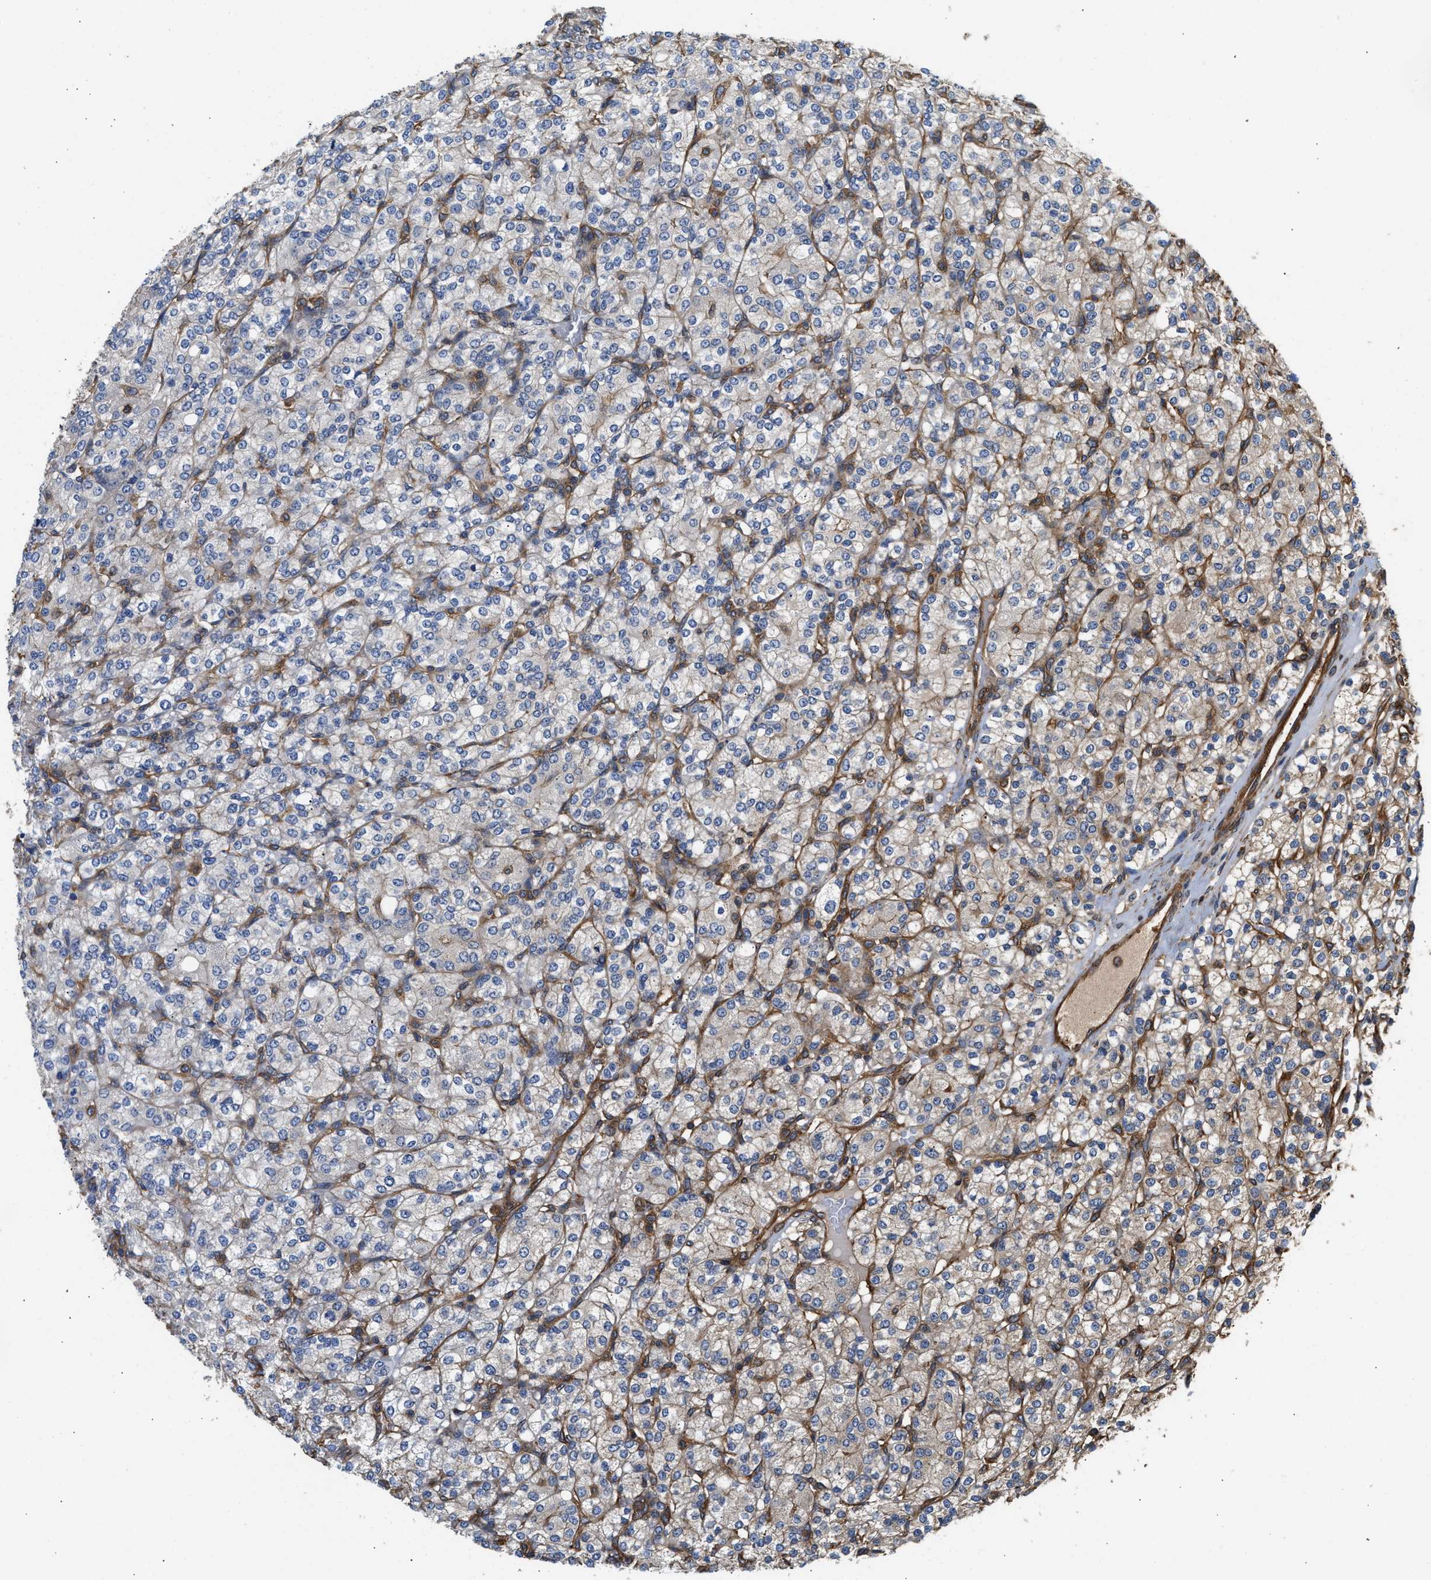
{"staining": {"intensity": "weak", "quantity": "<25%", "location": "cytoplasmic/membranous"}, "tissue": "renal cancer", "cell_type": "Tumor cells", "image_type": "cancer", "snomed": [{"axis": "morphology", "description": "Adenocarcinoma, NOS"}, {"axis": "topography", "description": "Kidney"}], "caption": "An immunohistochemistry (IHC) image of renal cancer (adenocarcinoma) is shown. There is no staining in tumor cells of renal cancer (adenocarcinoma).", "gene": "SAMD9L", "patient": {"sex": "male", "age": 77}}